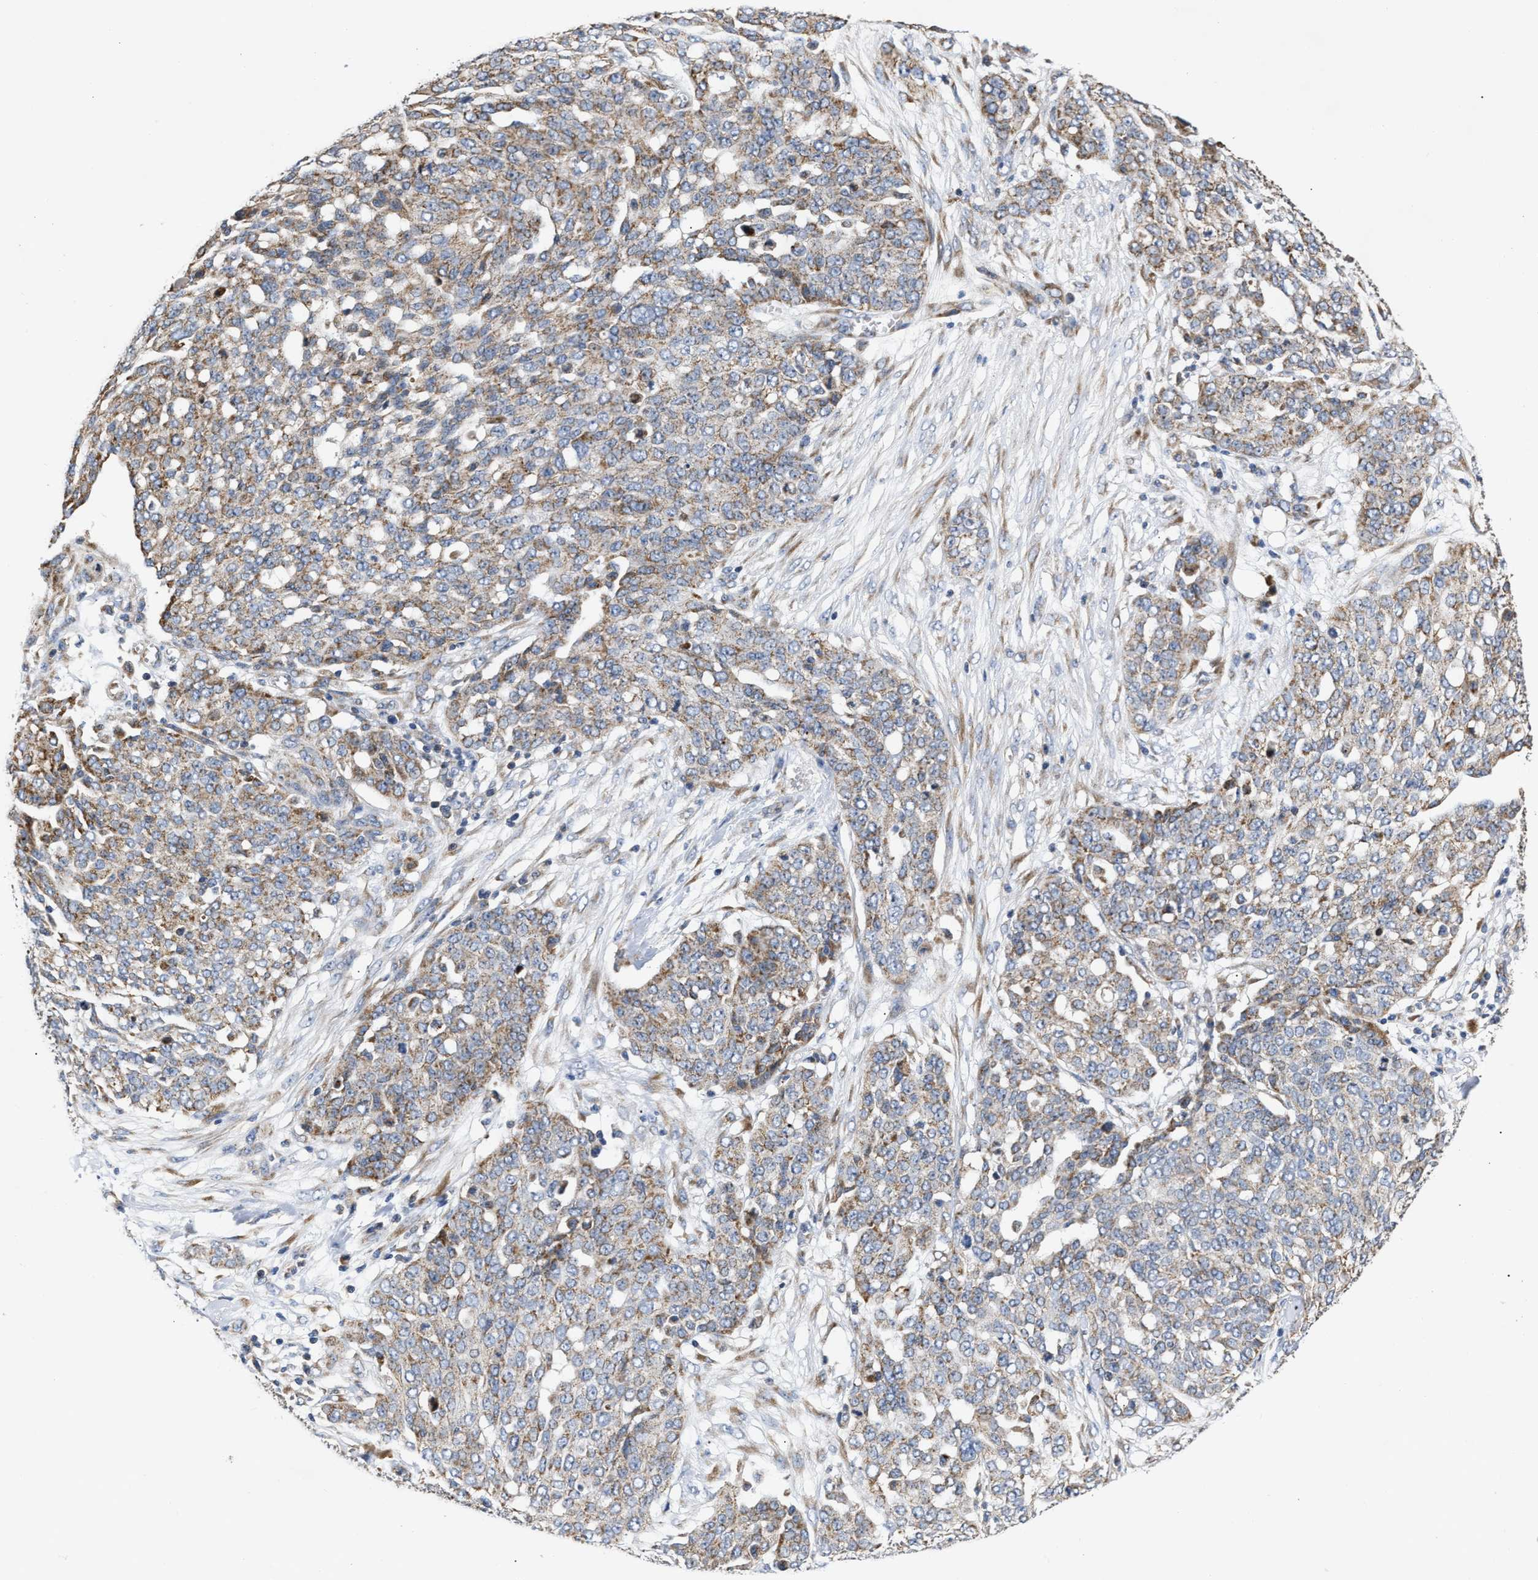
{"staining": {"intensity": "moderate", "quantity": ">75%", "location": "cytoplasmic/membranous"}, "tissue": "ovarian cancer", "cell_type": "Tumor cells", "image_type": "cancer", "snomed": [{"axis": "morphology", "description": "Cystadenocarcinoma, serous, NOS"}, {"axis": "topography", "description": "Soft tissue"}, {"axis": "topography", "description": "Ovary"}], "caption": "Tumor cells demonstrate medium levels of moderate cytoplasmic/membranous staining in approximately >75% of cells in human ovarian cancer. Using DAB (3,3'-diaminobenzidine) (brown) and hematoxylin (blue) stains, captured at high magnification using brightfield microscopy.", "gene": "MALSU1", "patient": {"sex": "female", "age": 57}}